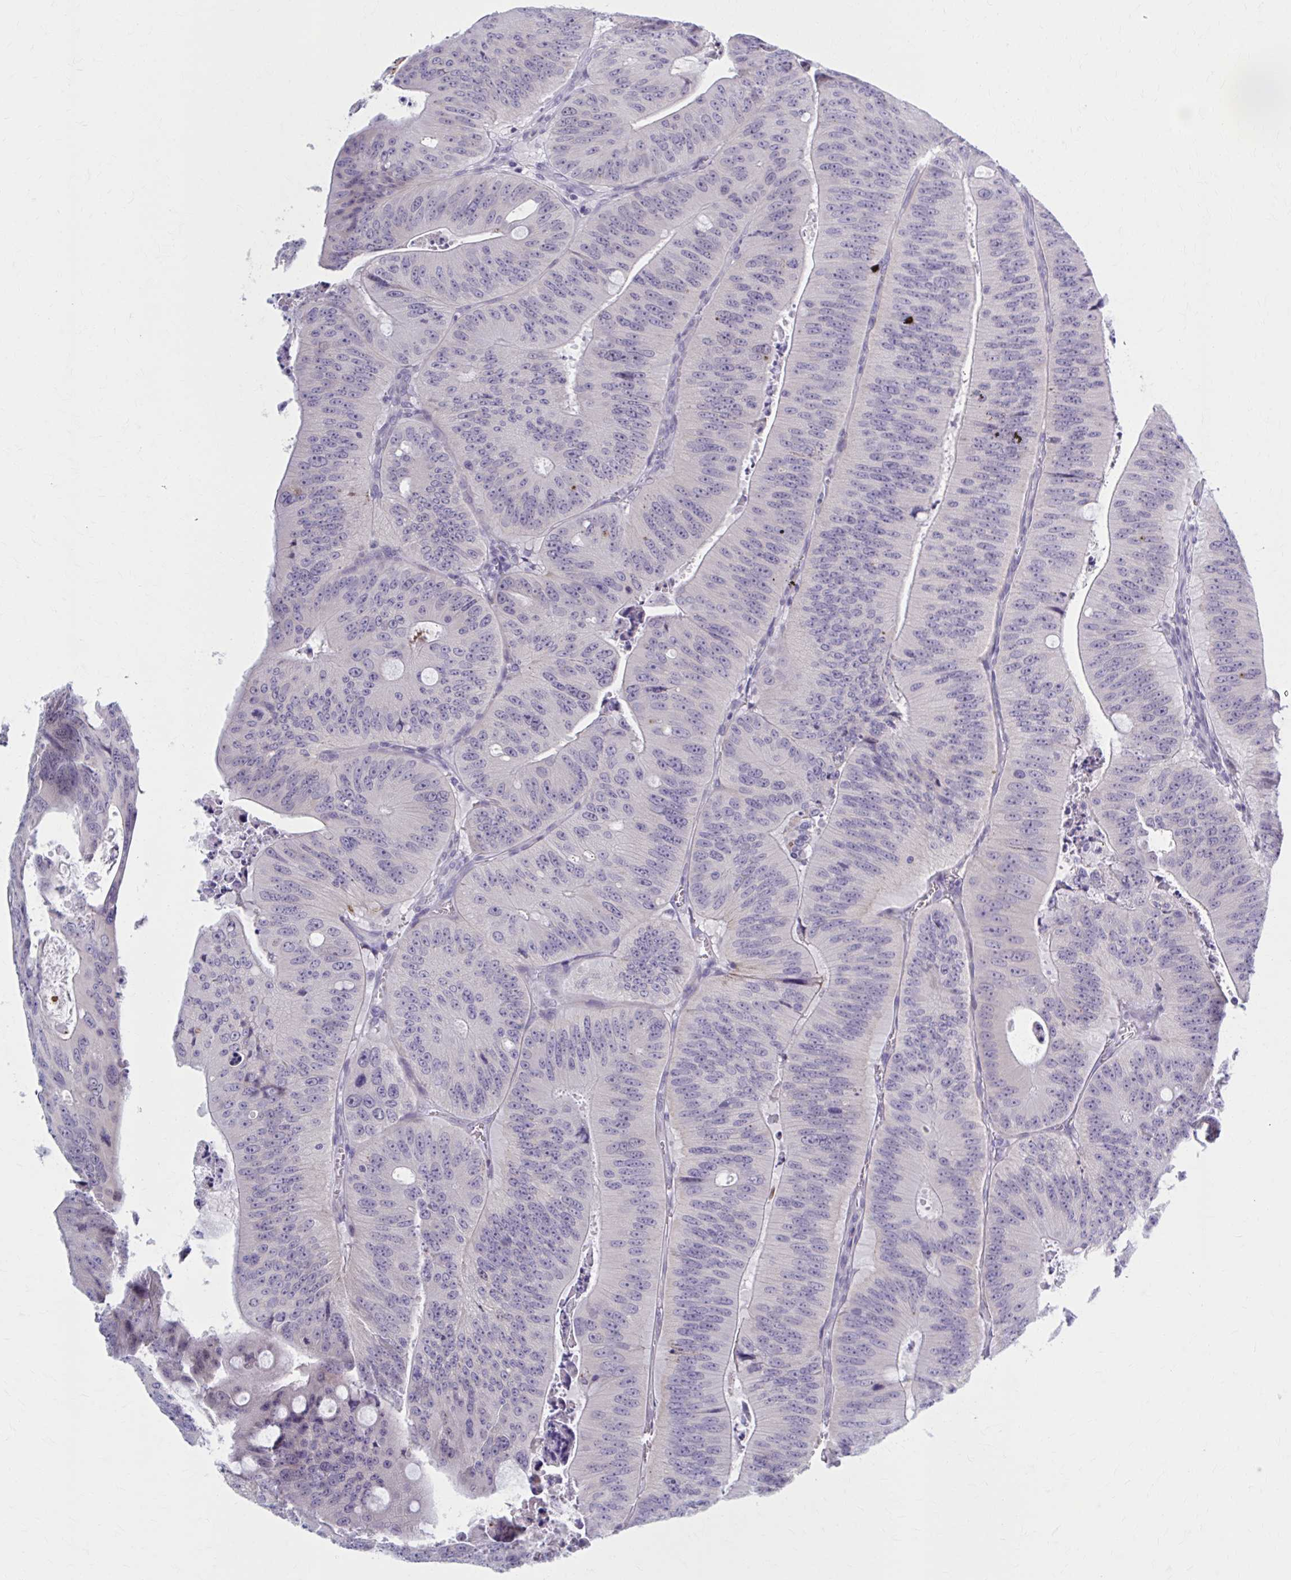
{"staining": {"intensity": "negative", "quantity": "none", "location": "none"}, "tissue": "colorectal cancer", "cell_type": "Tumor cells", "image_type": "cancer", "snomed": [{"axis": "morphology", "description": "Adenocarcinoma, NOS"}, {"axis": "topography", "description": "Colon"}], "caption": "DAB immunohistochemical staining of adenocarcinoma (colorectal) shows no significant positivity in tumor cells.", "gene": "CCDC105", "patient": {"sex": "male", "age": 62}}